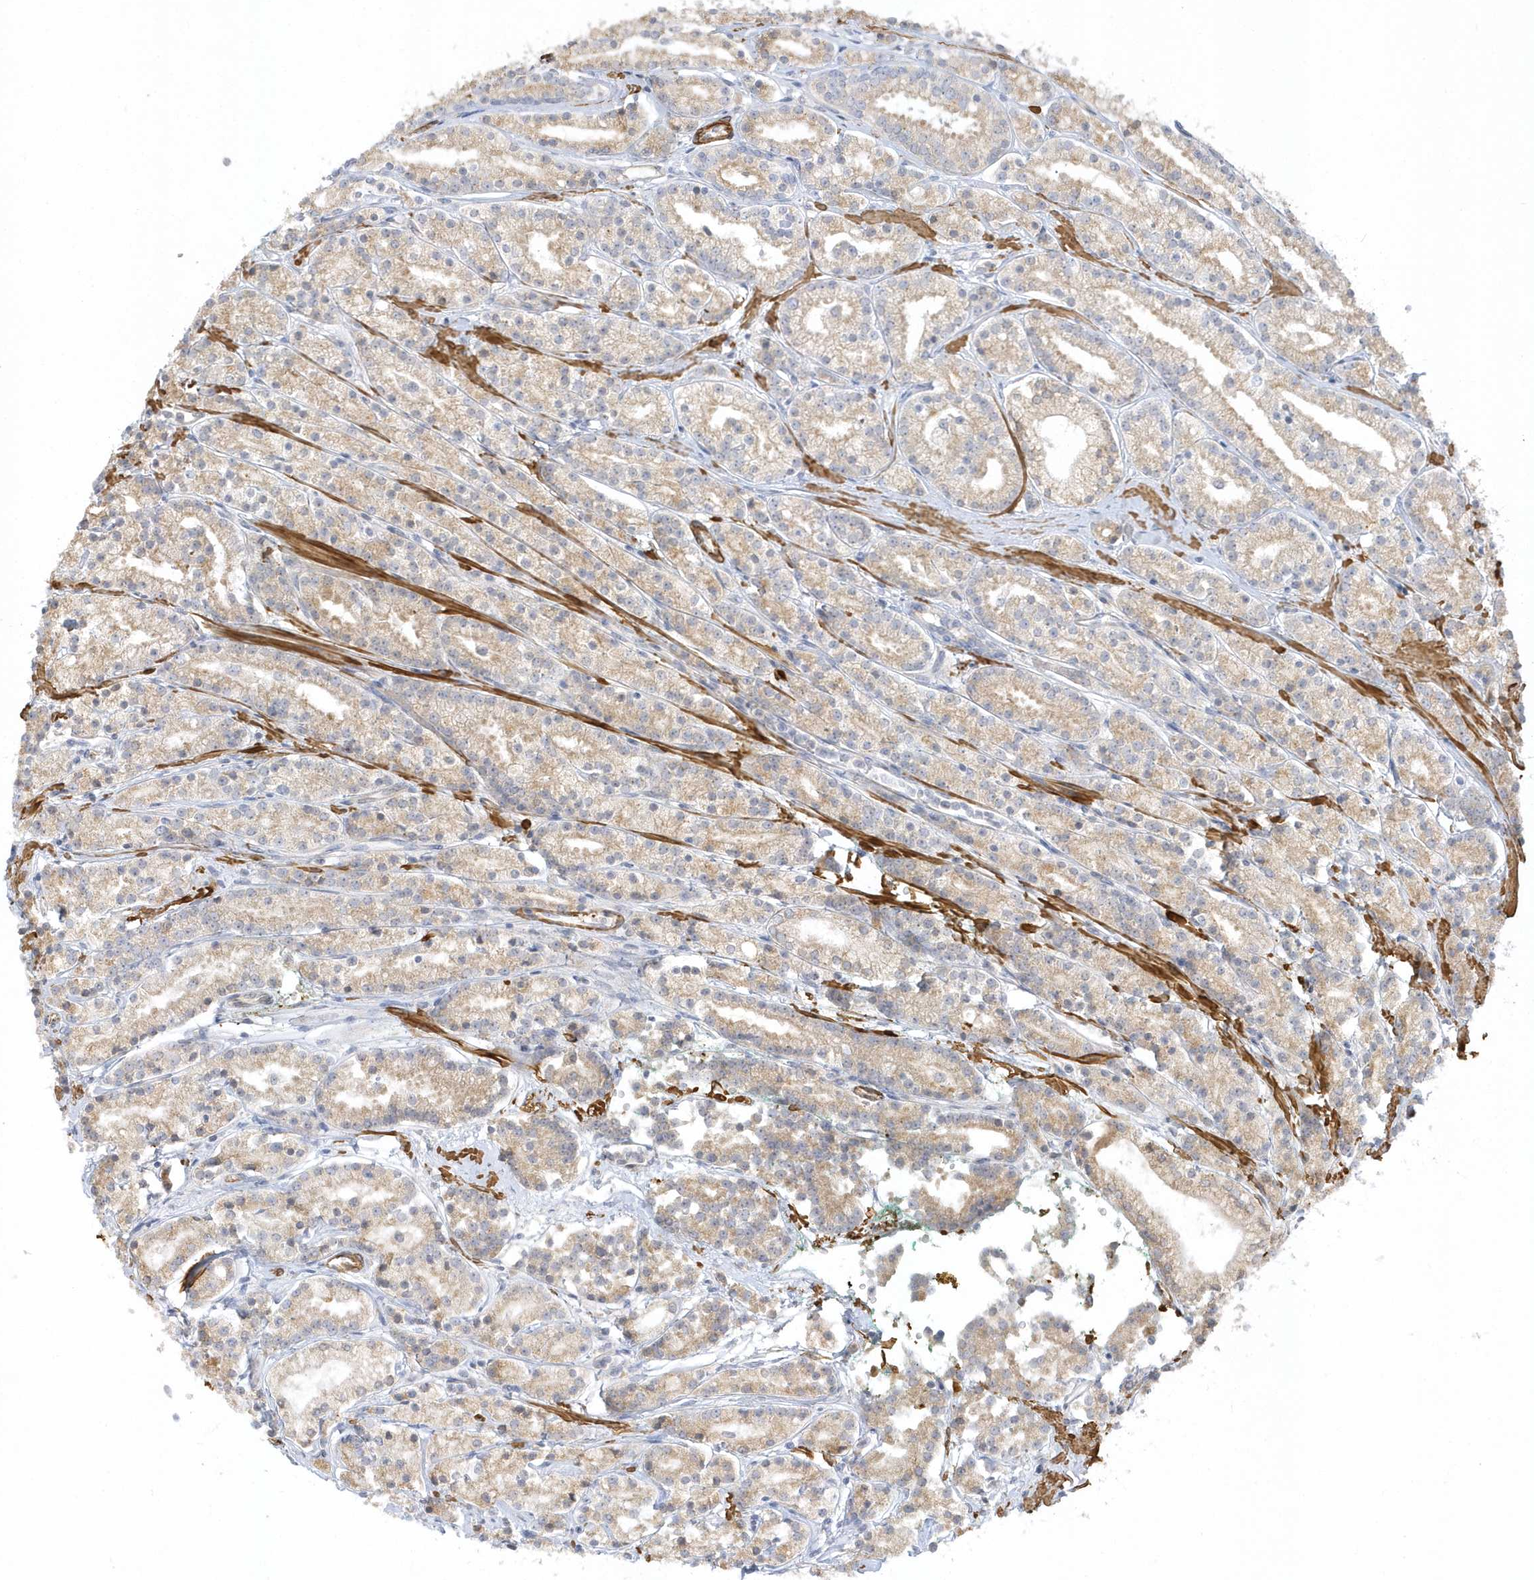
{"staining": {"intensity": "weak", "quantity": "25%-75%", "location": "cytoplasmic/membranous"}, "tissue": "prostate cancer", "cell_type": "Tumor cells", "image_type": "cancer", "snomed": [{"axis": "morphology", "description": "Adenocarcinoma, High grade"}, {"axis": "topography", "description": "Prostate"}], "caption": "This histopathology image reveals immunohistochemistry (IHC) staining of prostate adenocarcinoma (high-grade), with low weak cytoplasmic/membranous positivity in about 25%-75% of tumor cells.", "gene": "THADA", "patient": {"sex": "male", "age": 69}}